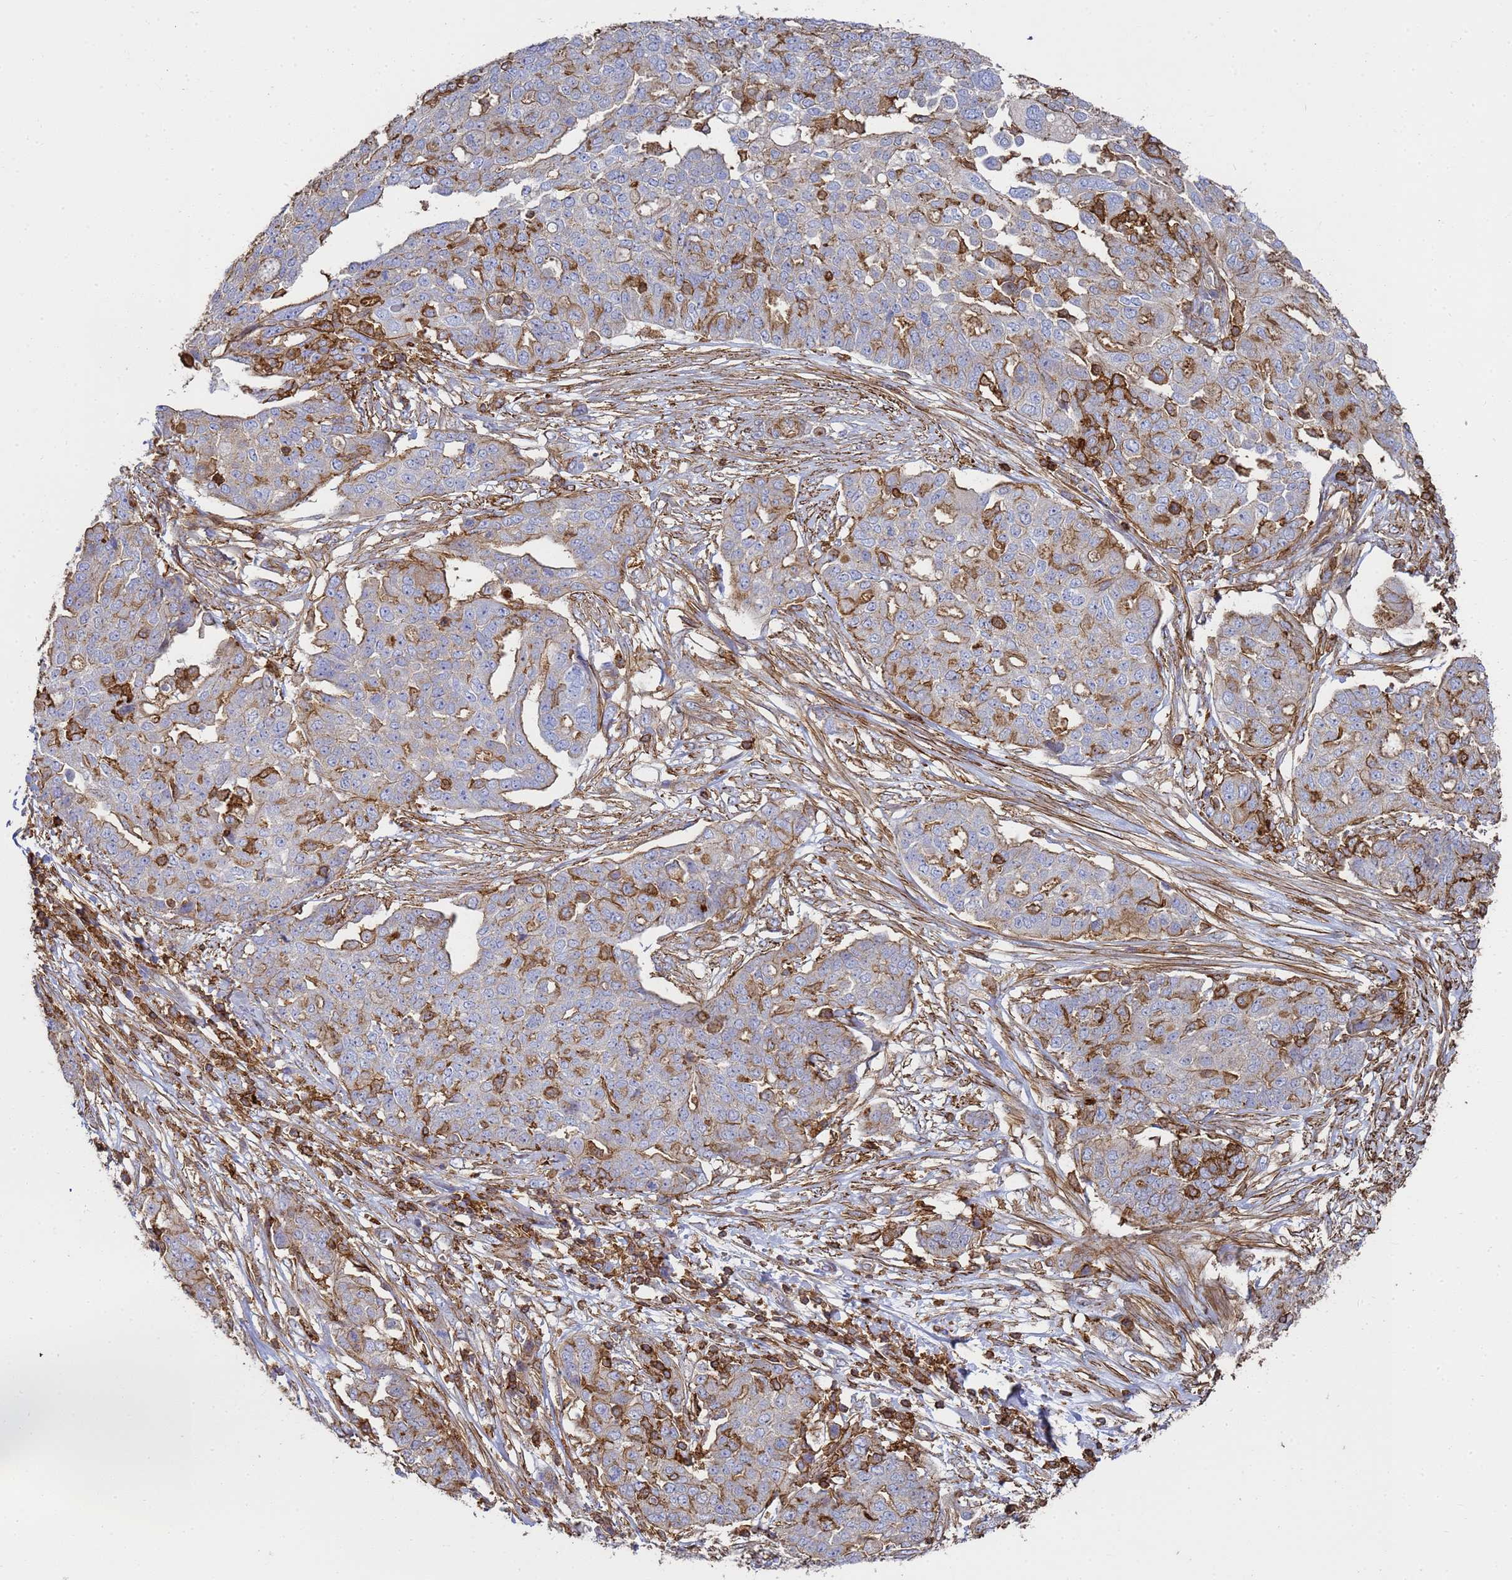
{"staining": {"intensity": "moderate", "quantity": "<25%", "location": "cytoplasmic/membranous"}, "tissue": "ovarian cancer", "cell_type": "Tumor cells", "image_type": "cancer", "snomed": [{"axis": "morphology", "description": "Cystadenocarcinoma, serous, NOS"}, {"axis": "topography", "description": "Soft tissue"}, {"axis": "topography", "description": "Ovary"}], "caption": "Brown immunohistochemical staining in human ovarian cancer demonstrates moderate cytoplasmic/membranous positivity in about <25% of tumor cells.", "gene": "ACTB", "patient": {"sex": "female", "age": 57}}